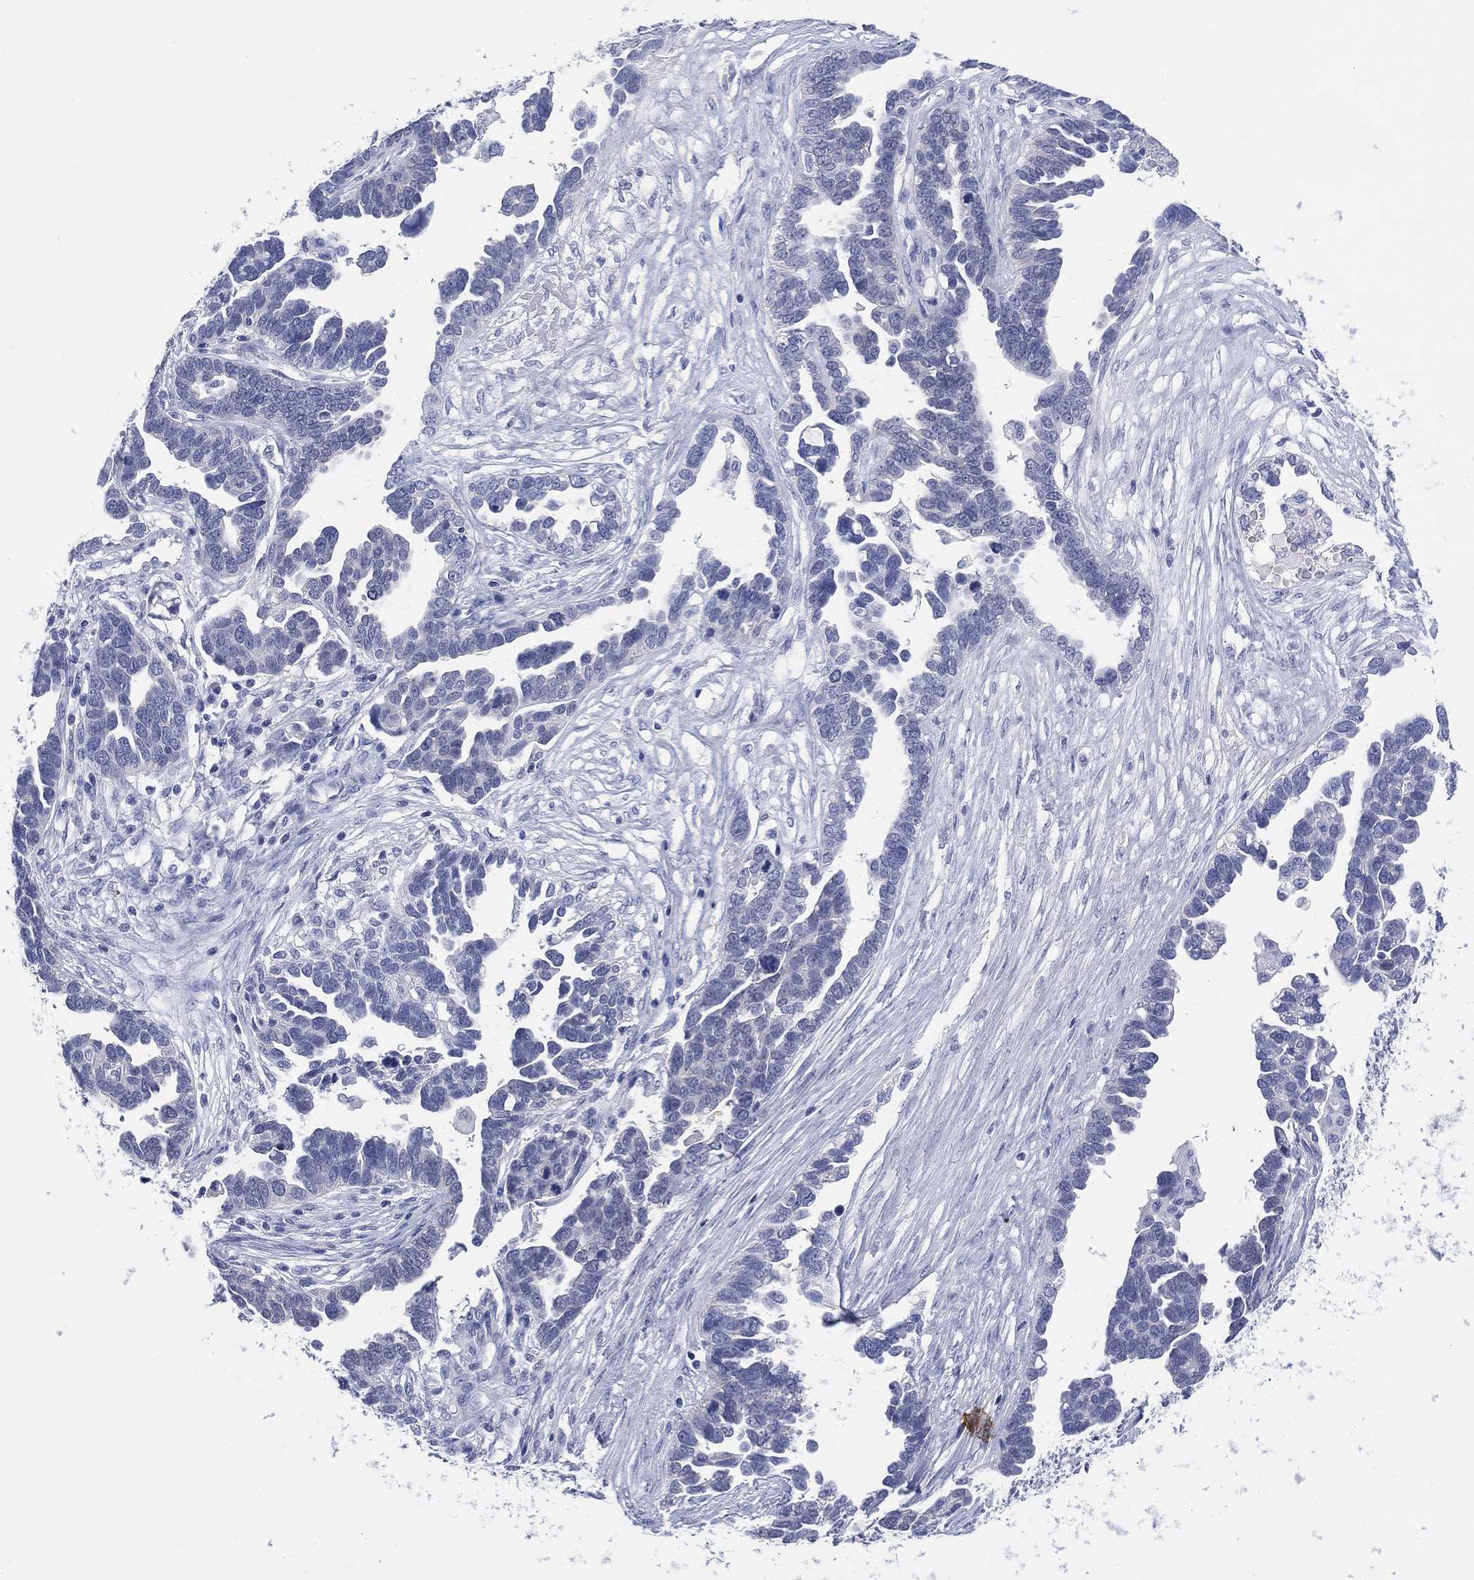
{"staining": {"intensity": "negative", "quantity": "none", "location": "none"}, "tissue": "ovarian cancer", "cell_type": "Tumor cells", "image_type": "cancer", "snomed": [{"axis": "morphology", "description": "Cystadenocarcinoma, serous, NOS"}, {"axis": "topography", "description": "Ovary"}], "caption": "Immunohistochemistry micrograph of neoplastic tissue: serous cystadenocarcinoma (ovarian) stained with DAB (3,3'-diaminobenzidine) reveals no significant protein staining in tumor cells.", "gene": "DSG1", "patient": {"sex": "female", "age": 54}}